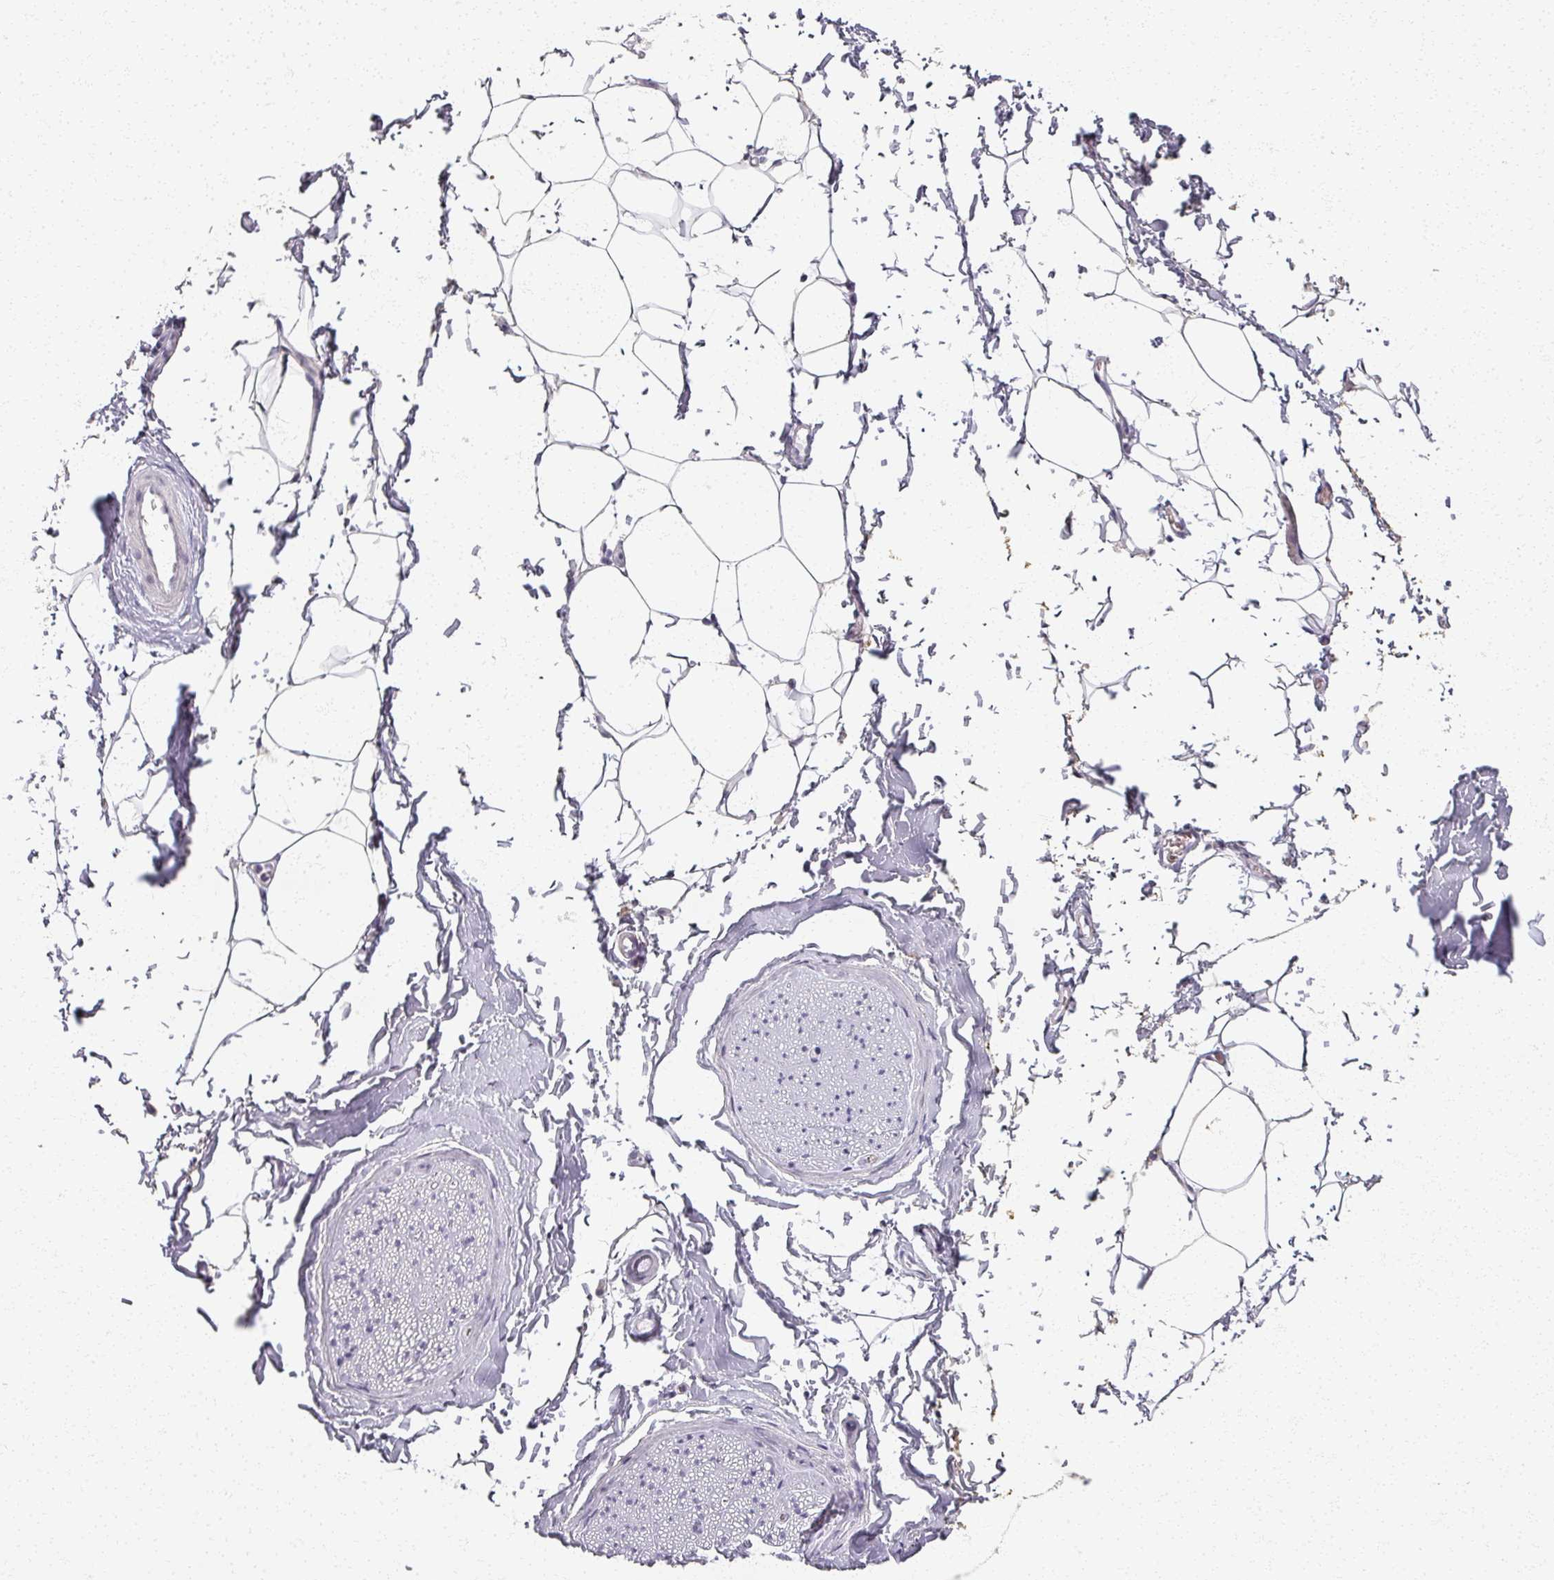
{"staining": {"intensity": "negative", "quantity": "none", "location": "none"}, "tissue": "adipose tissue", "cell_type": "Adipocytes", "image_type": "normal", "snomed": [{"axis": "morphology", "description": "Normal tissue, NOS"}, {"axis": "morphology", "description": "Adenocarcinoma, High grade"}, {"axis": "topography", "description": "Prostate"}, {"axis": "topography", "description": "Peripheral nerve tissue"}], "caption": "The photomicrograph demonstrates no staining of adipocytes in normal adipose tissue. (DAB (3,3'-diaminobenzidine) IHC visualized using brightfield microscopy, high magnification).", "gene": "RFPL2", "patient": {"sex": "male", "age": 68}}